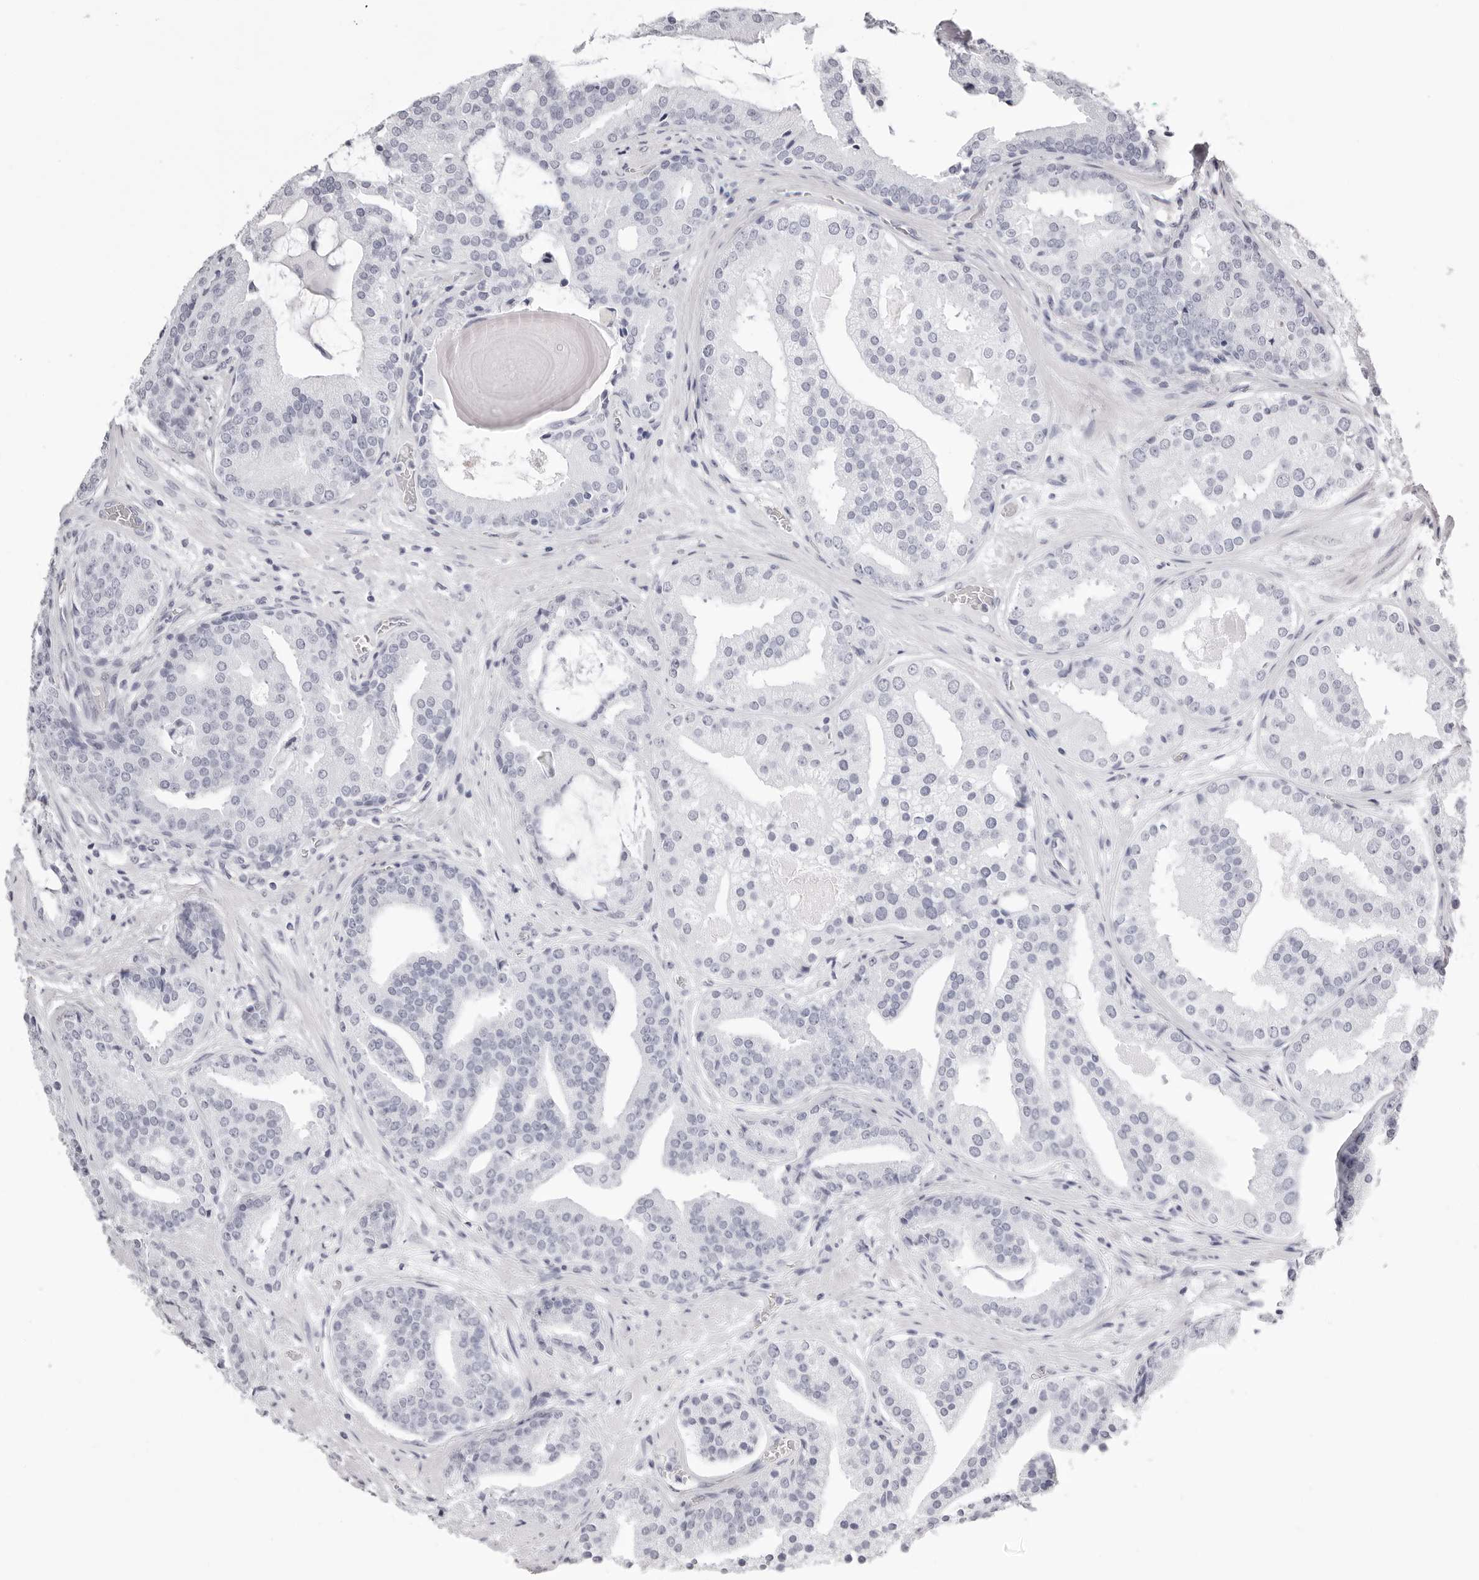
{"staining": {"intensity": "negative", "quantity": "none", "location": "none"}, "tissue": "prostate cancer", "cell_type": "Tumor cells", "image_type": "cancer", "snomed": [{"axis": "morphology", "description": "Adenocarcinoma, Low grade"}, {"axis": "topography", "description": "Prostate"}], "caption": "Adenocarcinoma (low-grade) (prostate) was stained to show a protein in brown. There is no significant expression in tumor cells.", "gene": "RHO", "patient": {"sex": "male", "age": 67}}